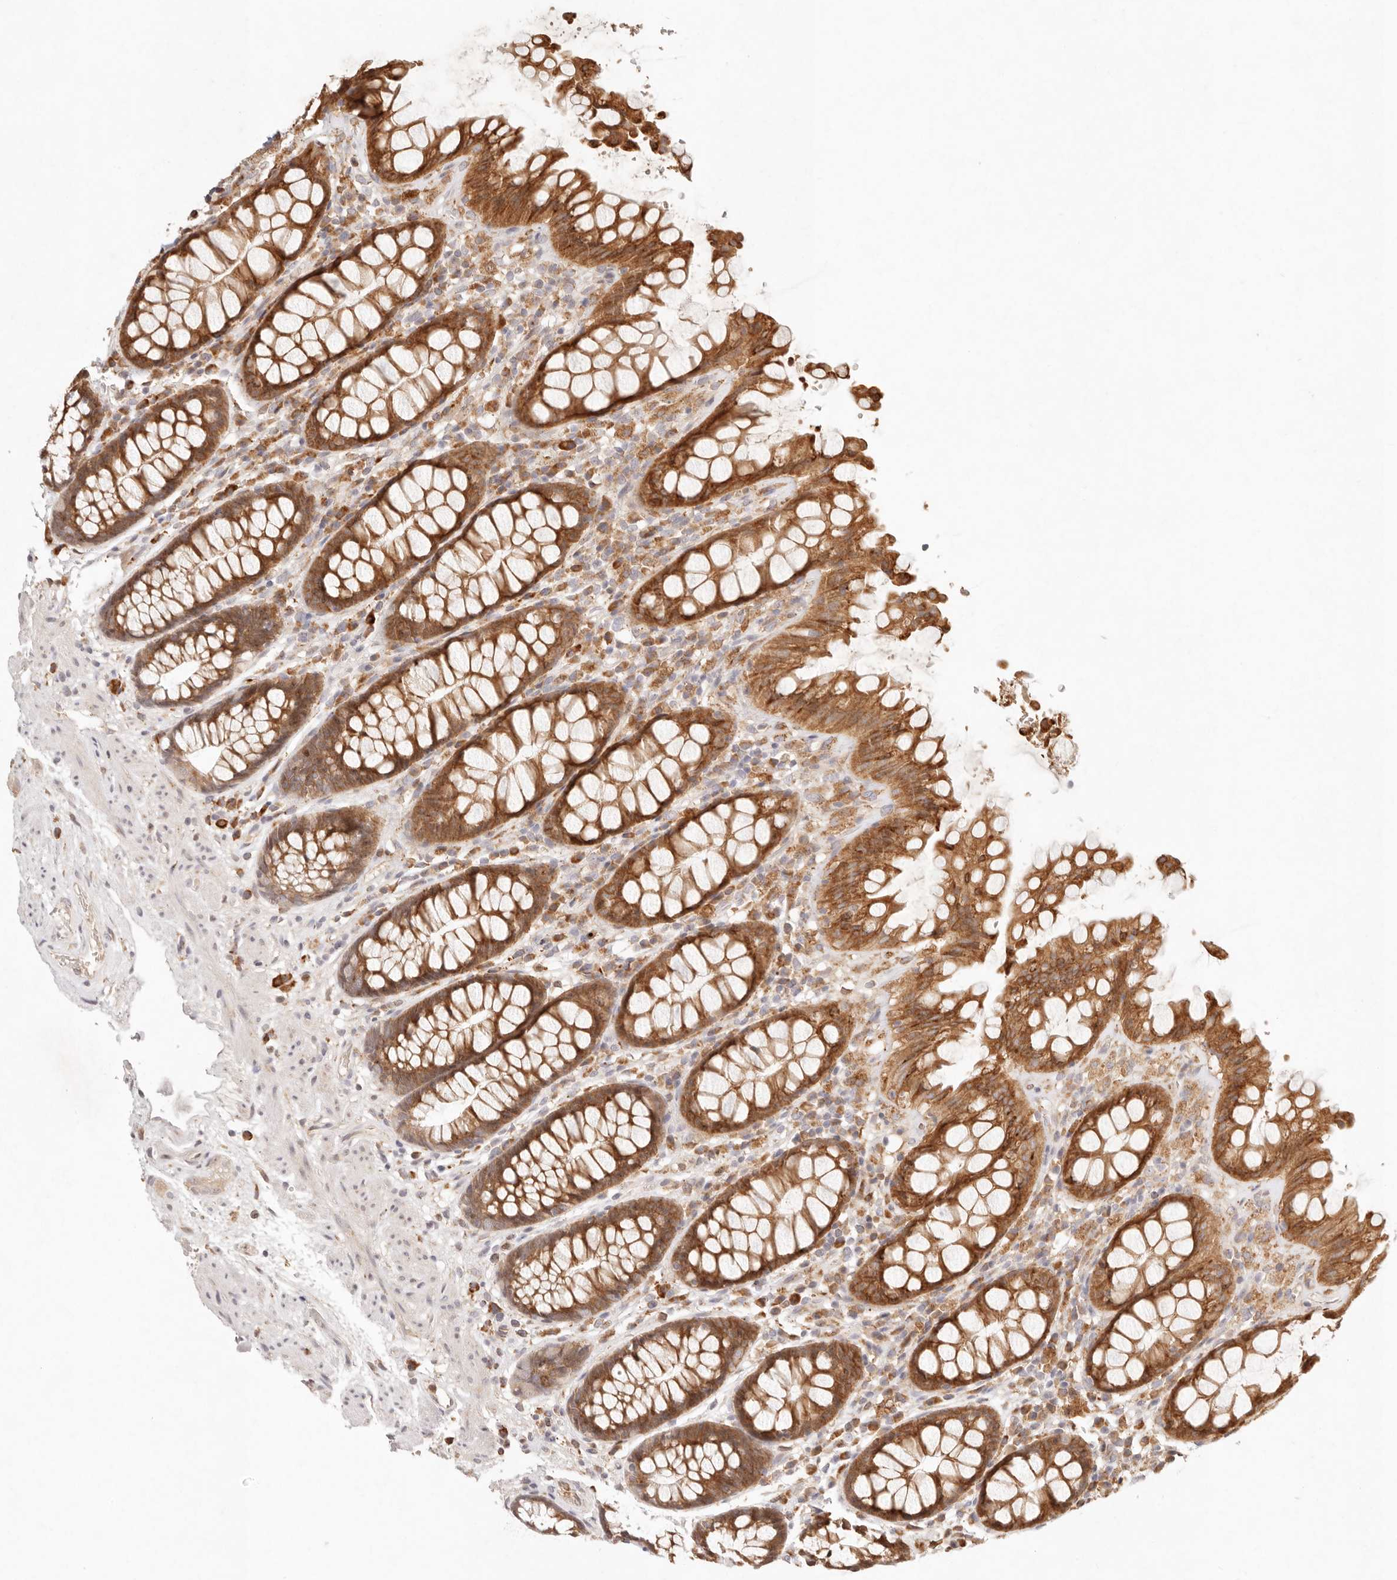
{"staining": {"intensity": "strong", "quantity": ">75%", "location": "cytoplasmic/membranous"}, "tissue": "rectum", "cell_type": "Glandular cells", "image_type": "normal", "snomed": [{"axis": "morphology", "description": "Normal tissue, NOS"}, {"axis": "topography", "description": "Rectum"}], "caption": "A high amount of strong cytoplasmic/membranous expression is identified in about >75% of glandular cells in normal rectum.", "gene": "C1orf127", "patient": {"sex": "male", "age": 64}}